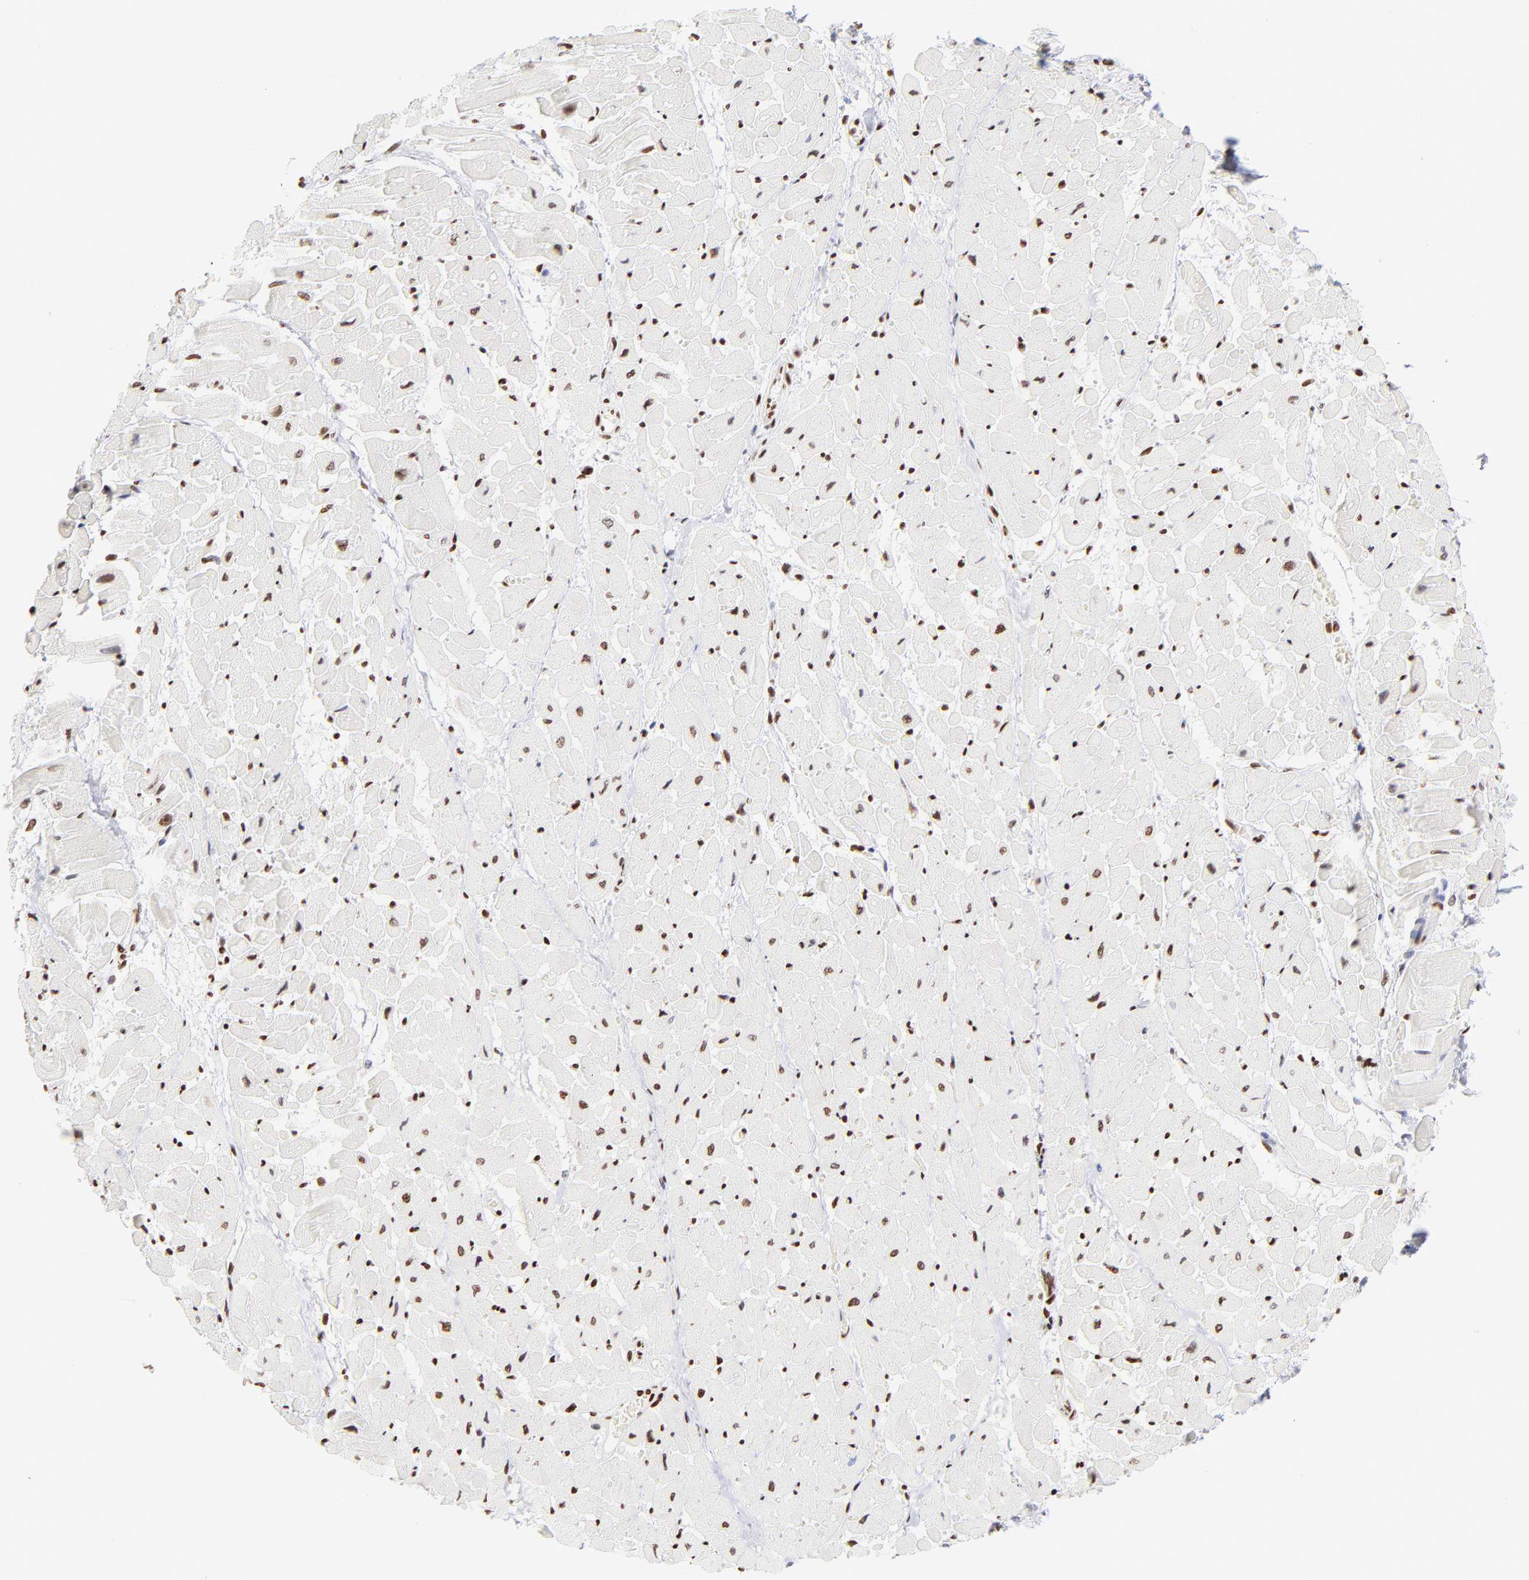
{"staining": {"intensity": "strong", "quantity": ">75%", "location": "nuclear"}, "tissue": "heart muscle", "cell_type": "Cardiomyocytes", "image_type": "normal", "snomed": [{"axis": "morphology", "description": "Normal tissue, NOS"}, {"axis": "topography", "description": "Heart"}], "caption": "Immunohistochemical staining of unremarkable heart muscle demonstrates high levels of strong nuclear expression in about >75% of cardiomyocytes. (DAB IHC, brown staining for protein, blue staining for nuclei).", "gene": "RTL4", "patient": {"sex": "male", "age": 45}}